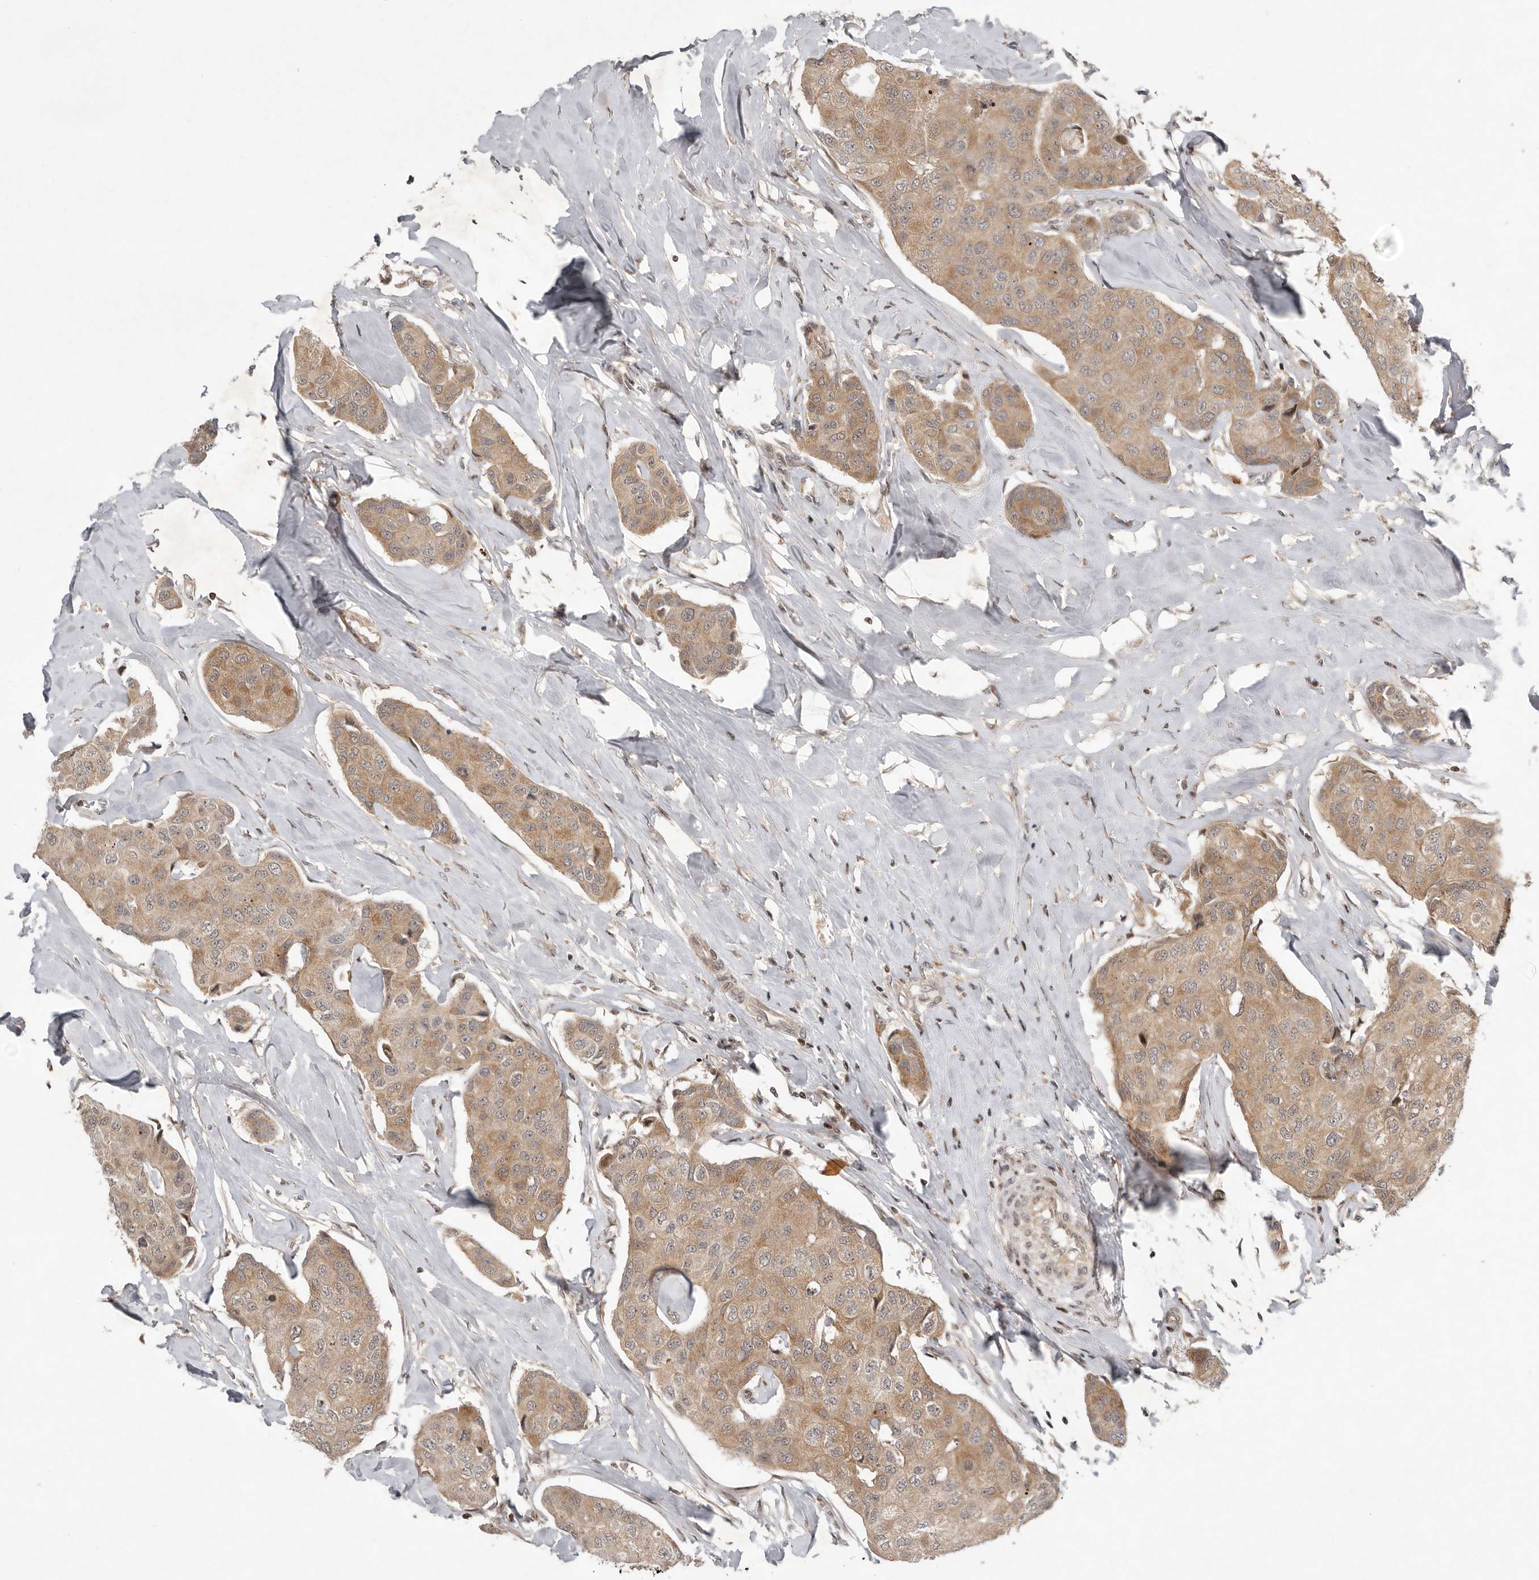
{"staining": {"intensity": "moderate", "quantity": ">75%", "location": "cytoplasmic/membranous,nuclear"}, "tissue": "breast cancer", "cell_type": "Tumor cells", "image_type": "cancer", "snomed": [{"axis": "morphology", "description": "Duct carcinoma"}, {"axis": "topography", "description": "Breast"}], "caption": "Tumor cells show moderate cytoplasmic/membranous and nuclear expression in approximately >75% of cells in breast cancer.", "gene": "RABIF", "patient": {"sex": "female", "age": 80}}